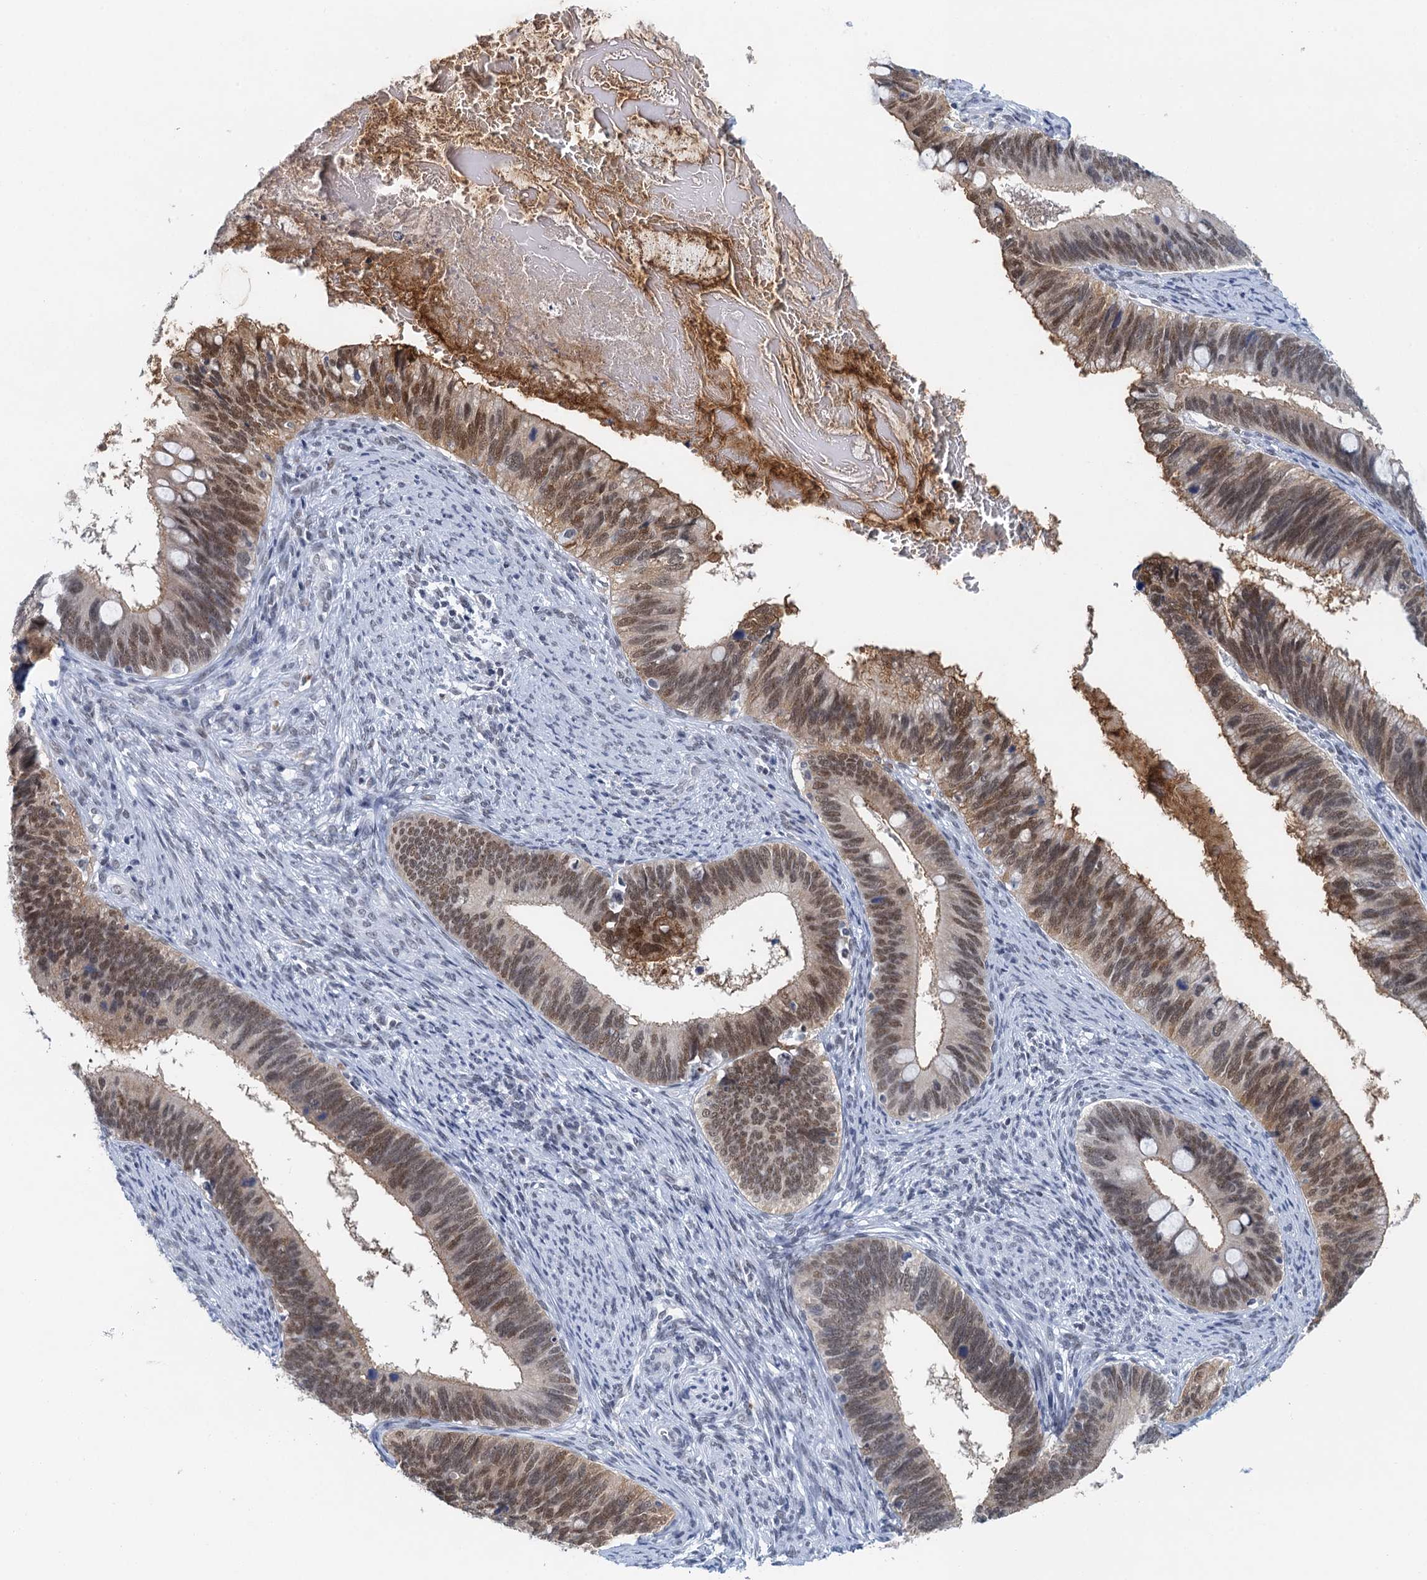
{"staining": {"intensity": "moderate", "quantity": ">75%", "location": "cytoplasmic/membranous,nuclear"}, "tissue": "cervical cancer", "cell_type": "Tumor cells", "image_type": "cancer", "snomed": [{"axis": "morphology", "description": "Adenocarcinoma, NOS"}, {"axis": "topography", "description": "Cervix"}], "caption": "Human adenocarcinoma (cervical) stained with a brown dye reveals moderate cytoplasmic/membranous and nuclear positive expression in approximately >75% of tumor cells.", "gene": "EPS8L1", "patient": {"sex": "female", "age": 42}}